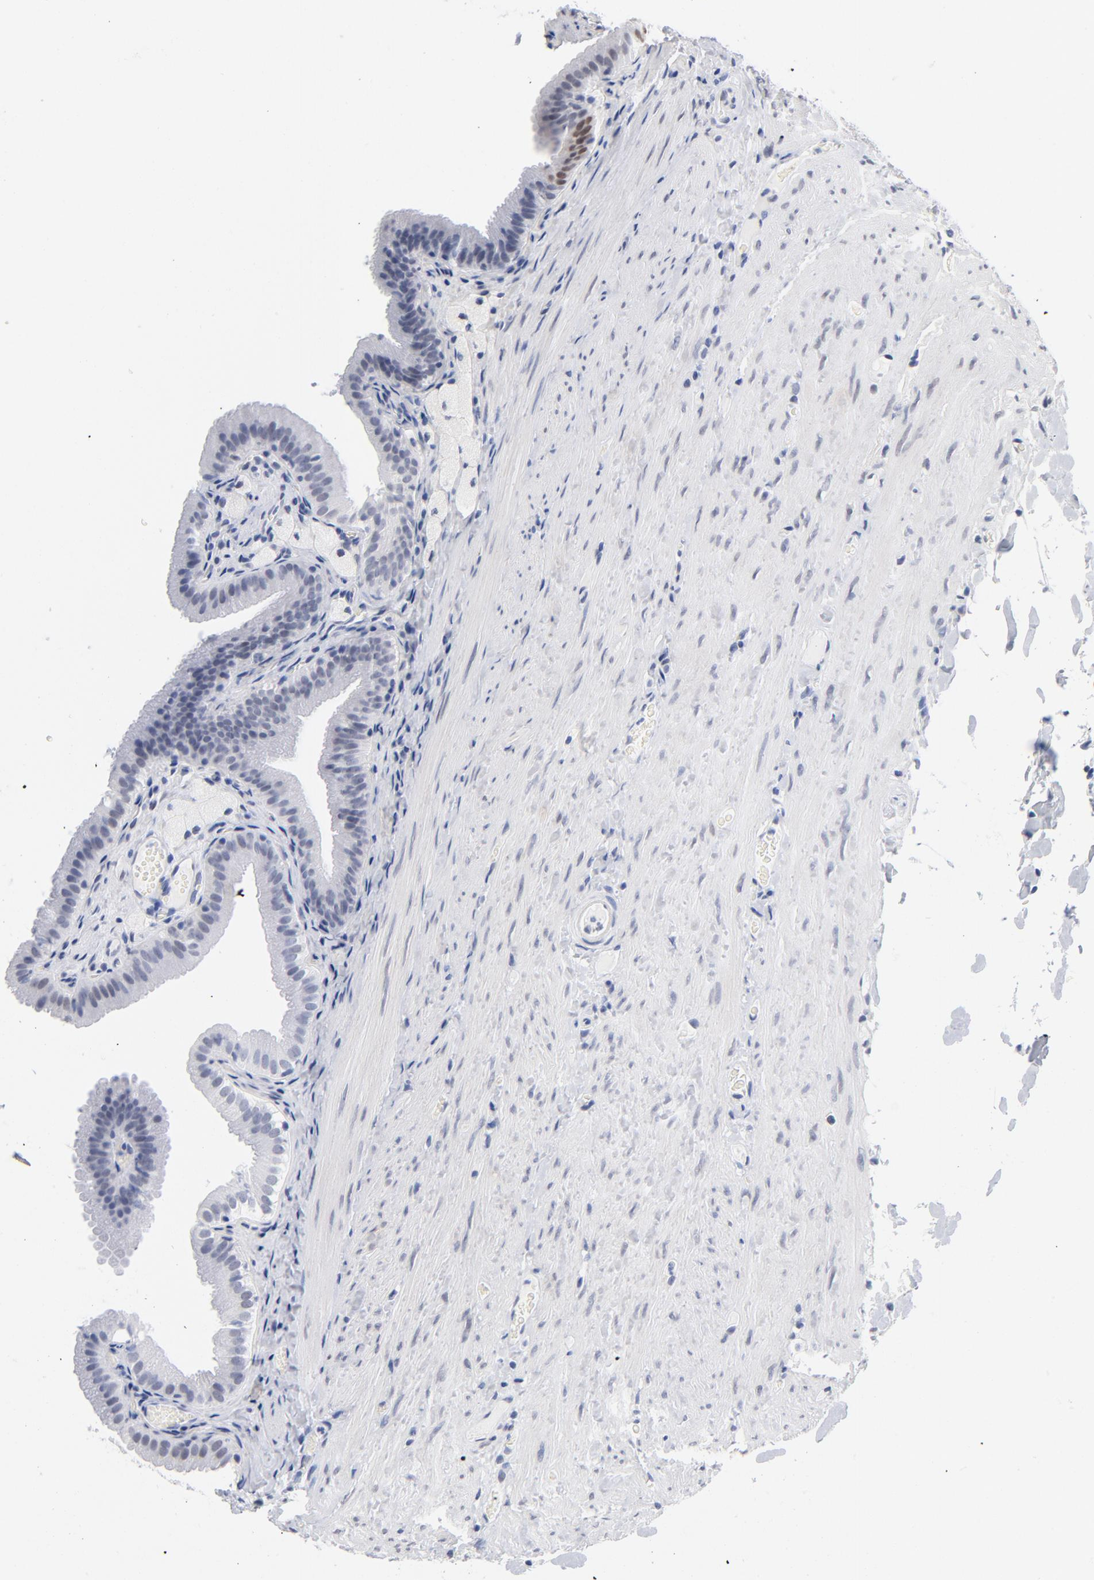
{"staining": {"intensity": "negative", "quantity": "none", "location": "none"}, "tissue": "gallbladder", "cell_type": "Glandular cells", "image_type": "normal", "snomed": [{"axis": "morphology", "description": "Normal tissue, NOS"}, {"axis": "topography", "description": "Gallbladder"}], "caption": "A histopathology image of human gallbladder is negative for staining in glandular cells.", "gene": "RBM3", "patient": {"sex": "female", "age": 24}}